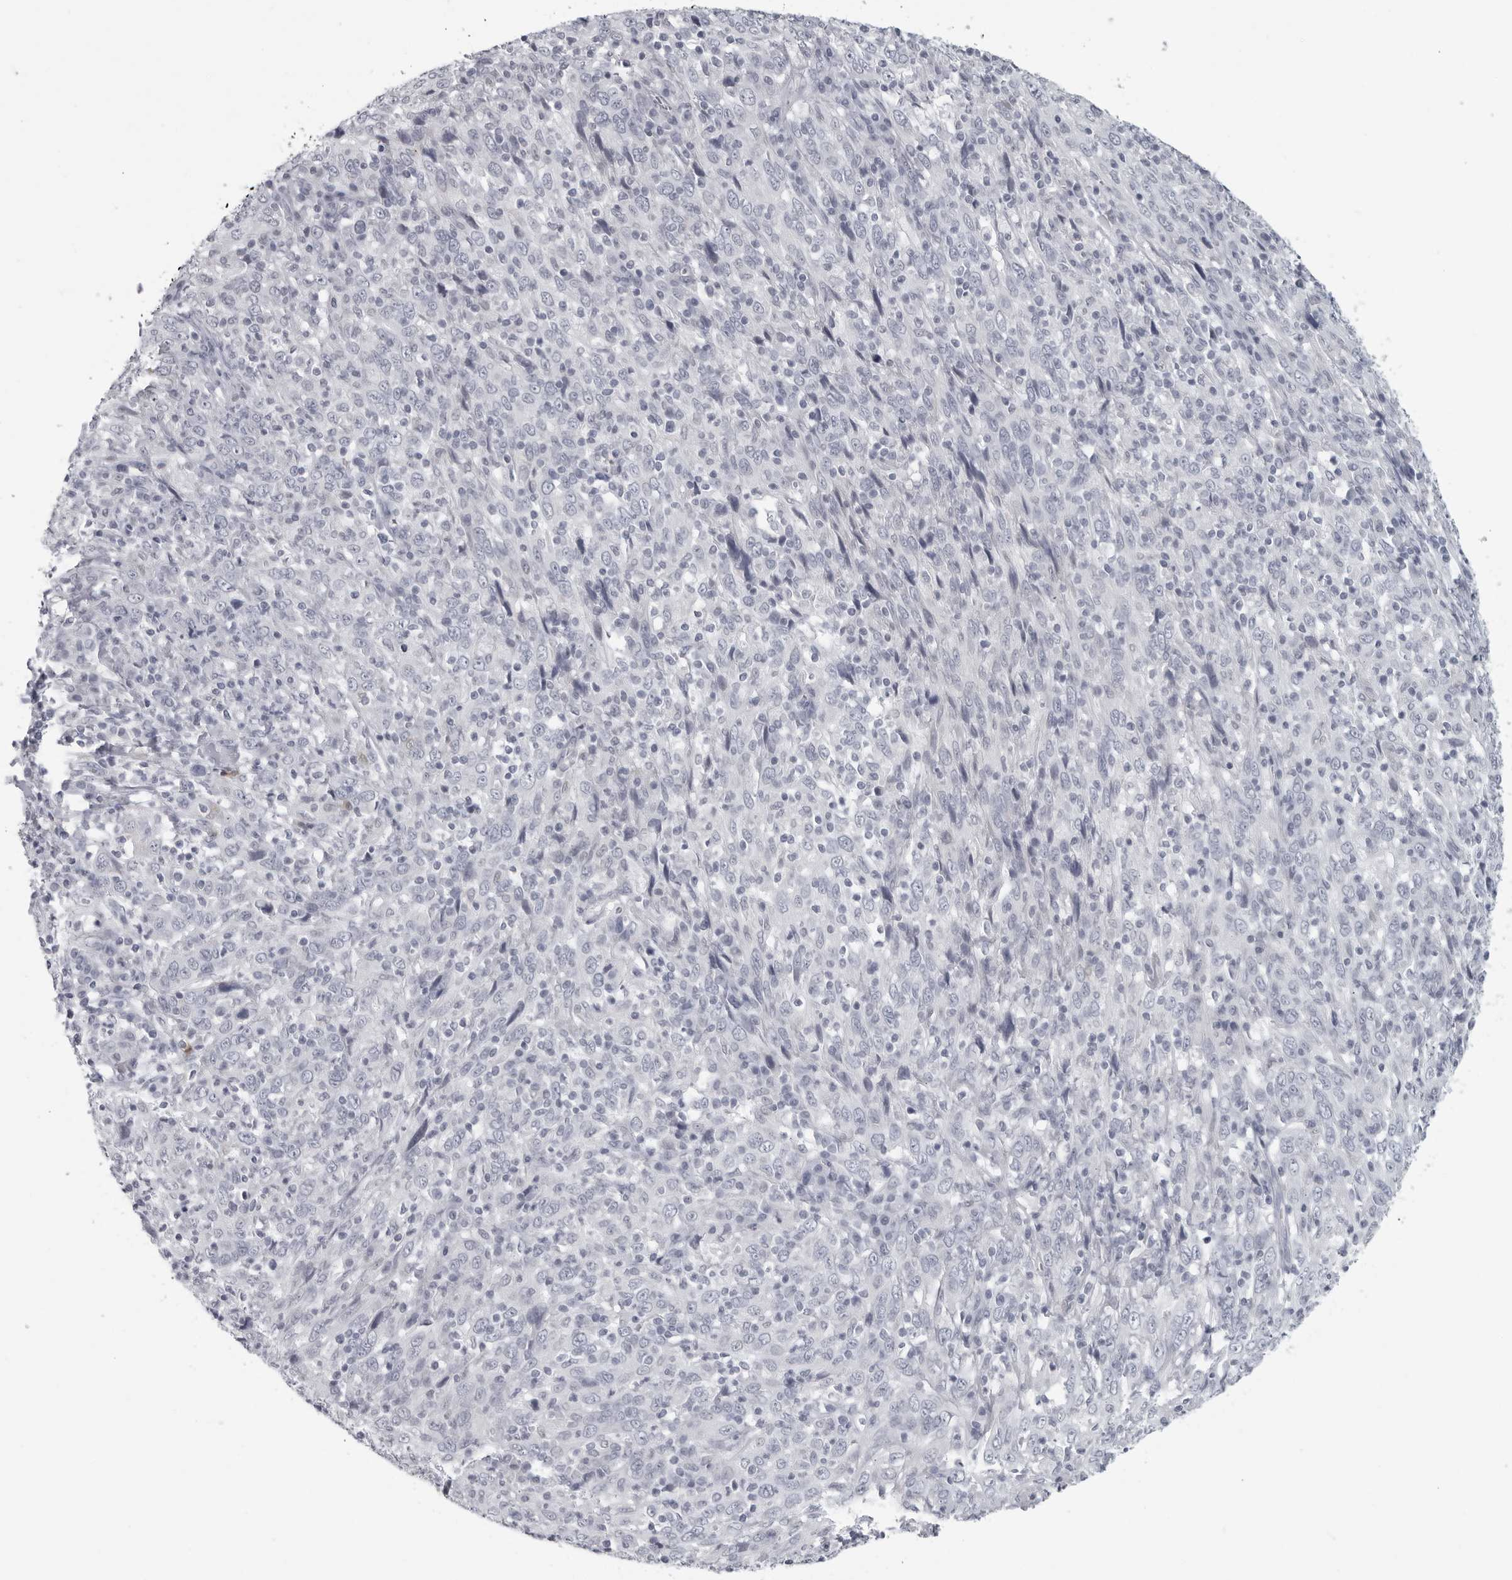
{"staining": {"intensity": "negative", "quantity": "none", "location": "none"}, "tissue": "cervical cancer", "cell_type": "Tumor cells", "image_type": "cancer", "snomed": [{"axis": "morphology", "description": "Squamous cell carcinoma, NOS"}, {"axis": "topography", "description": "Cervix"}], "caption": "This is an IHC image of cervical cancer (squamous cell carcinoma). There is no staining in tumor cells.", "gene": "OPLAH", "patient": {"sex": "female", "age": 46}}